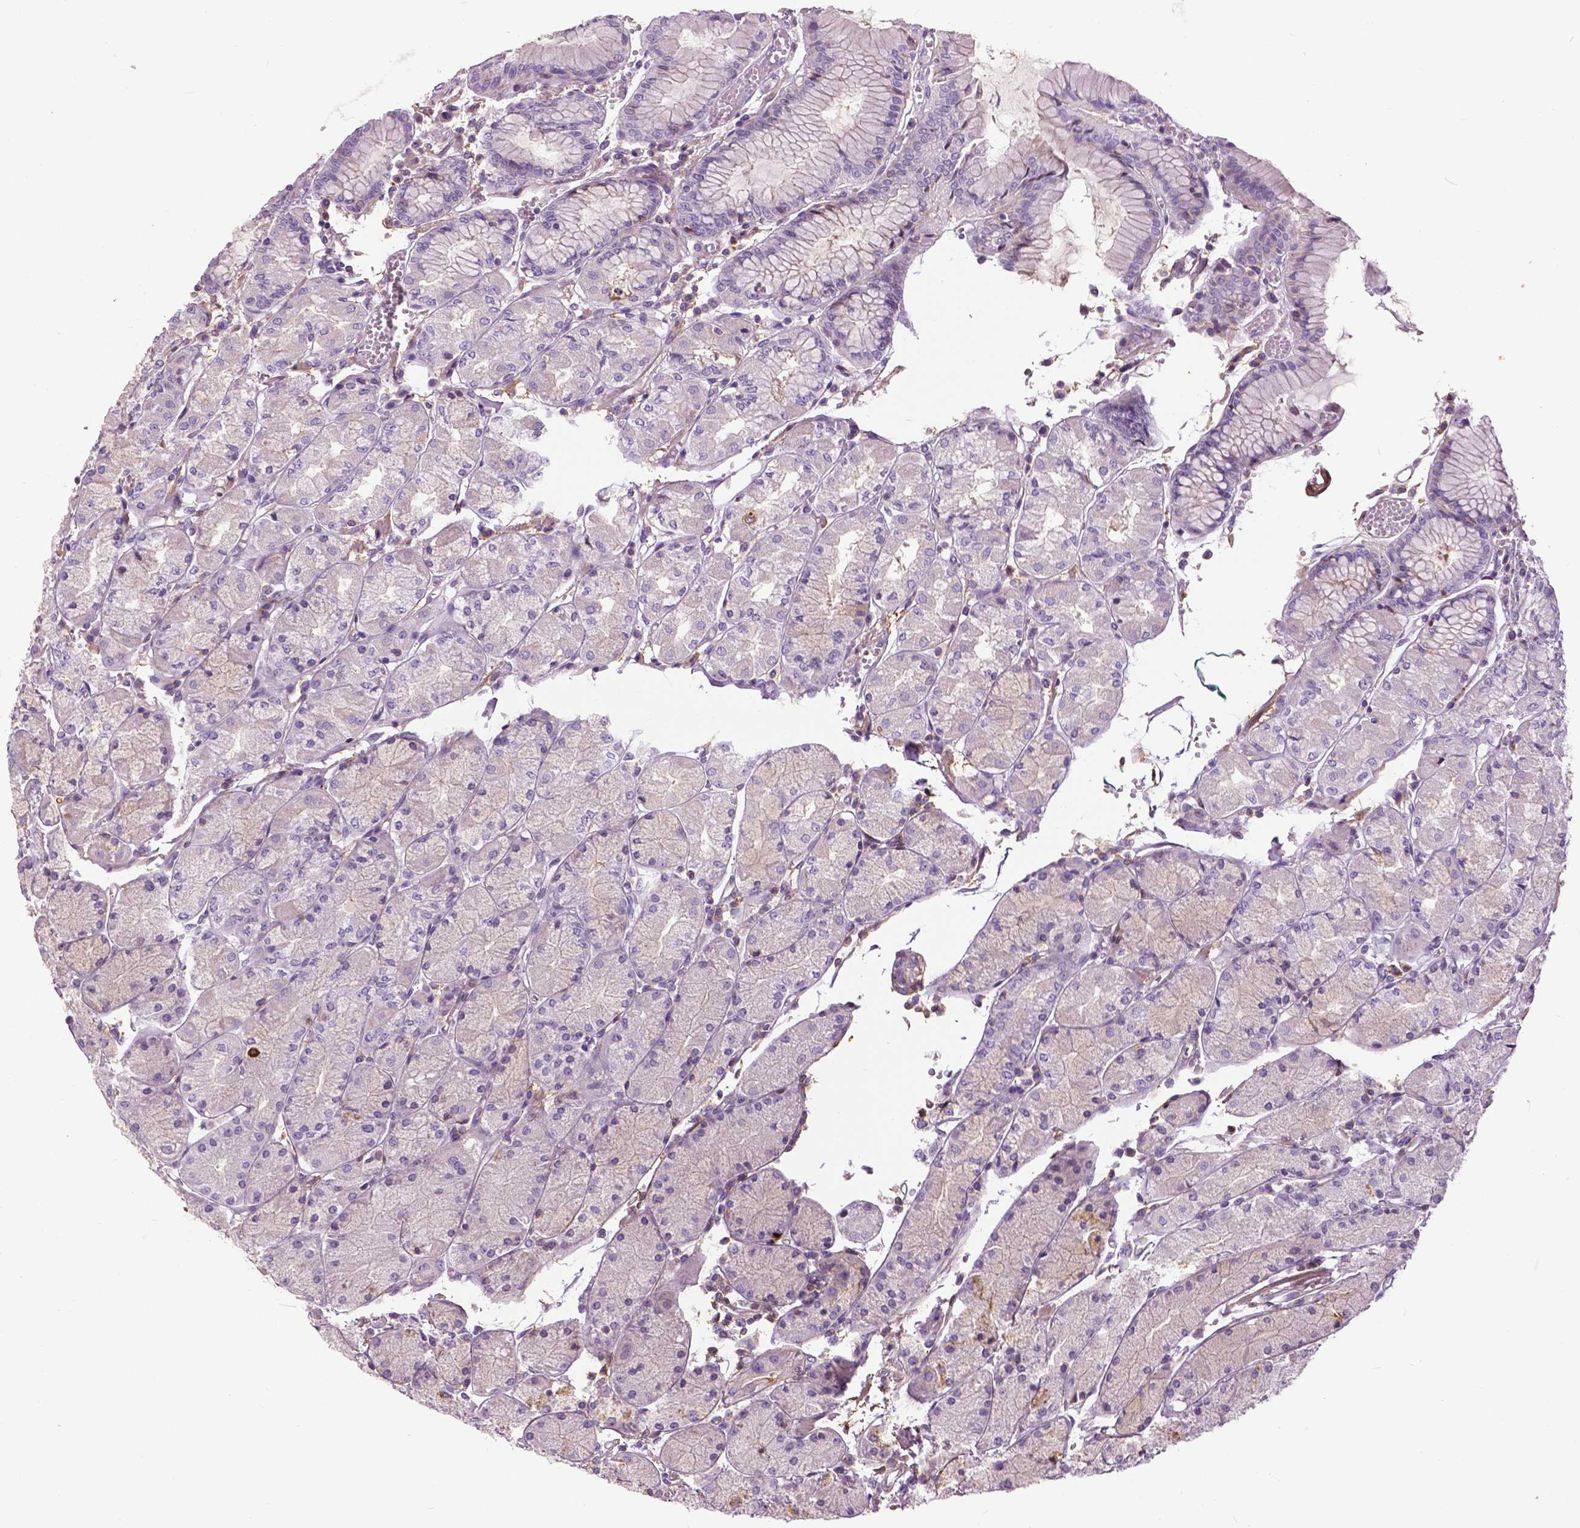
{"staining": {"intensity": "weak", "quantity": "<25%", "location": "cytoplasmic/membranous"}, "tissue": "stomach", "cell_type": "Glandular cells", "image_type": "normal", "snomed": [{"axis": "morphology", "description": "Normal tissue, NOS"}, {"axis": "topography", "description": "Stomach, upper"}], "caption": "A histopathology image of human stomach is negative for staining in glandular cells. (DAB IHC with hematoxylin counter stain).", "gene": "ANXA13", "patient": {"sex": "male", "age": 69}}